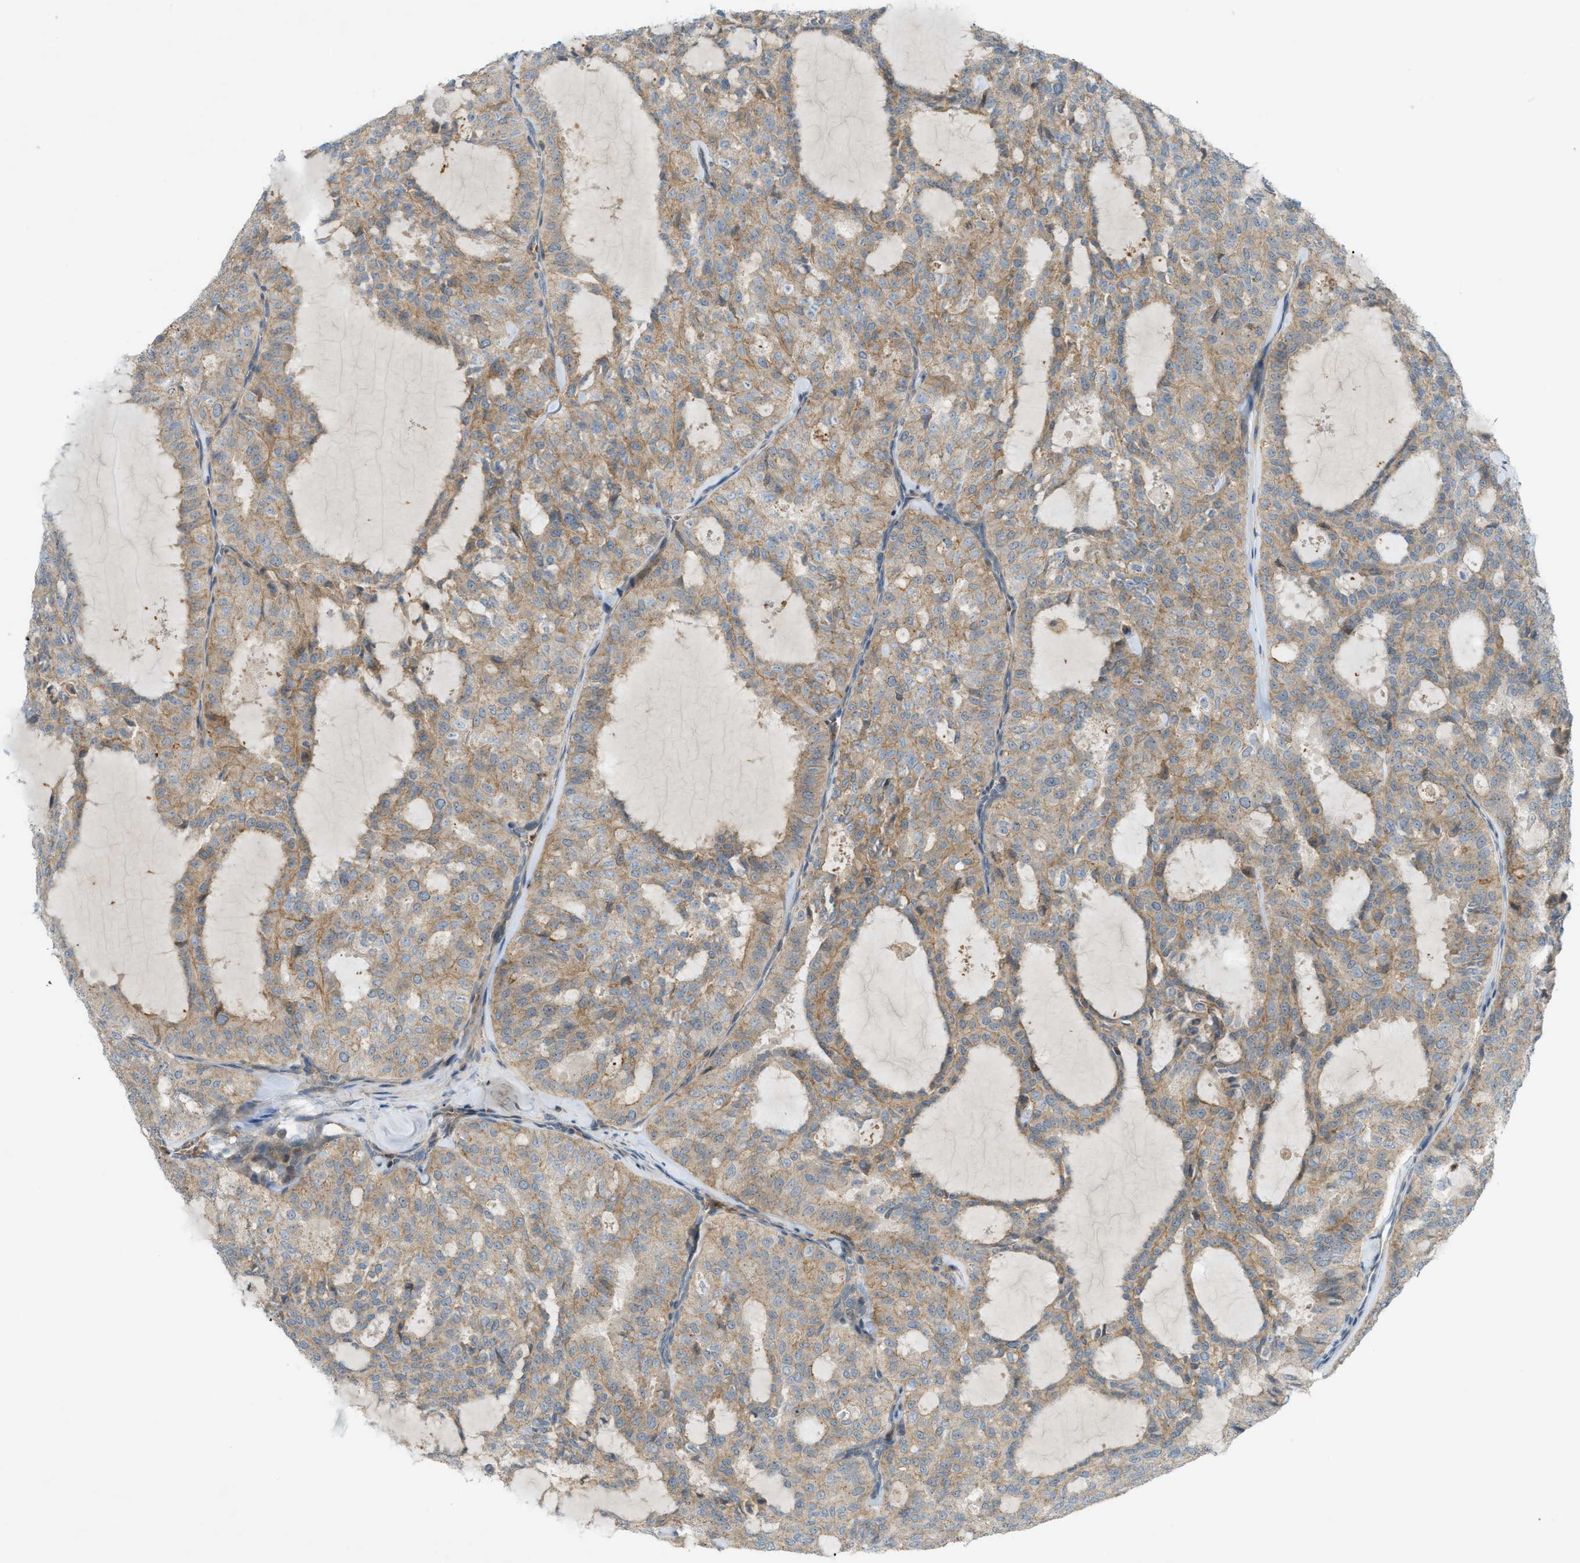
{"staining": {"intensity": "moderate", "quantity": ">75%", "location": "cytoplasmic/membranous"}, "tissue": "thyroid cancer", "cell_type": "Tumor cells", "image_type": "cancer", "snomed": [{"axis": "morphology", "description": "Follicular adenoma carcinoma, NOS"}, {"axis": "topography", "description": "Thyroid gland"}], "caption": "The immunohistochemical stain shows moderate cytoplasmic/membranous positivity in tumor cells of follicular adenoma carcinoma (thyroid) tissue.", "gene": "GRK6", "patient": {"sex": "male", "age": 75}}